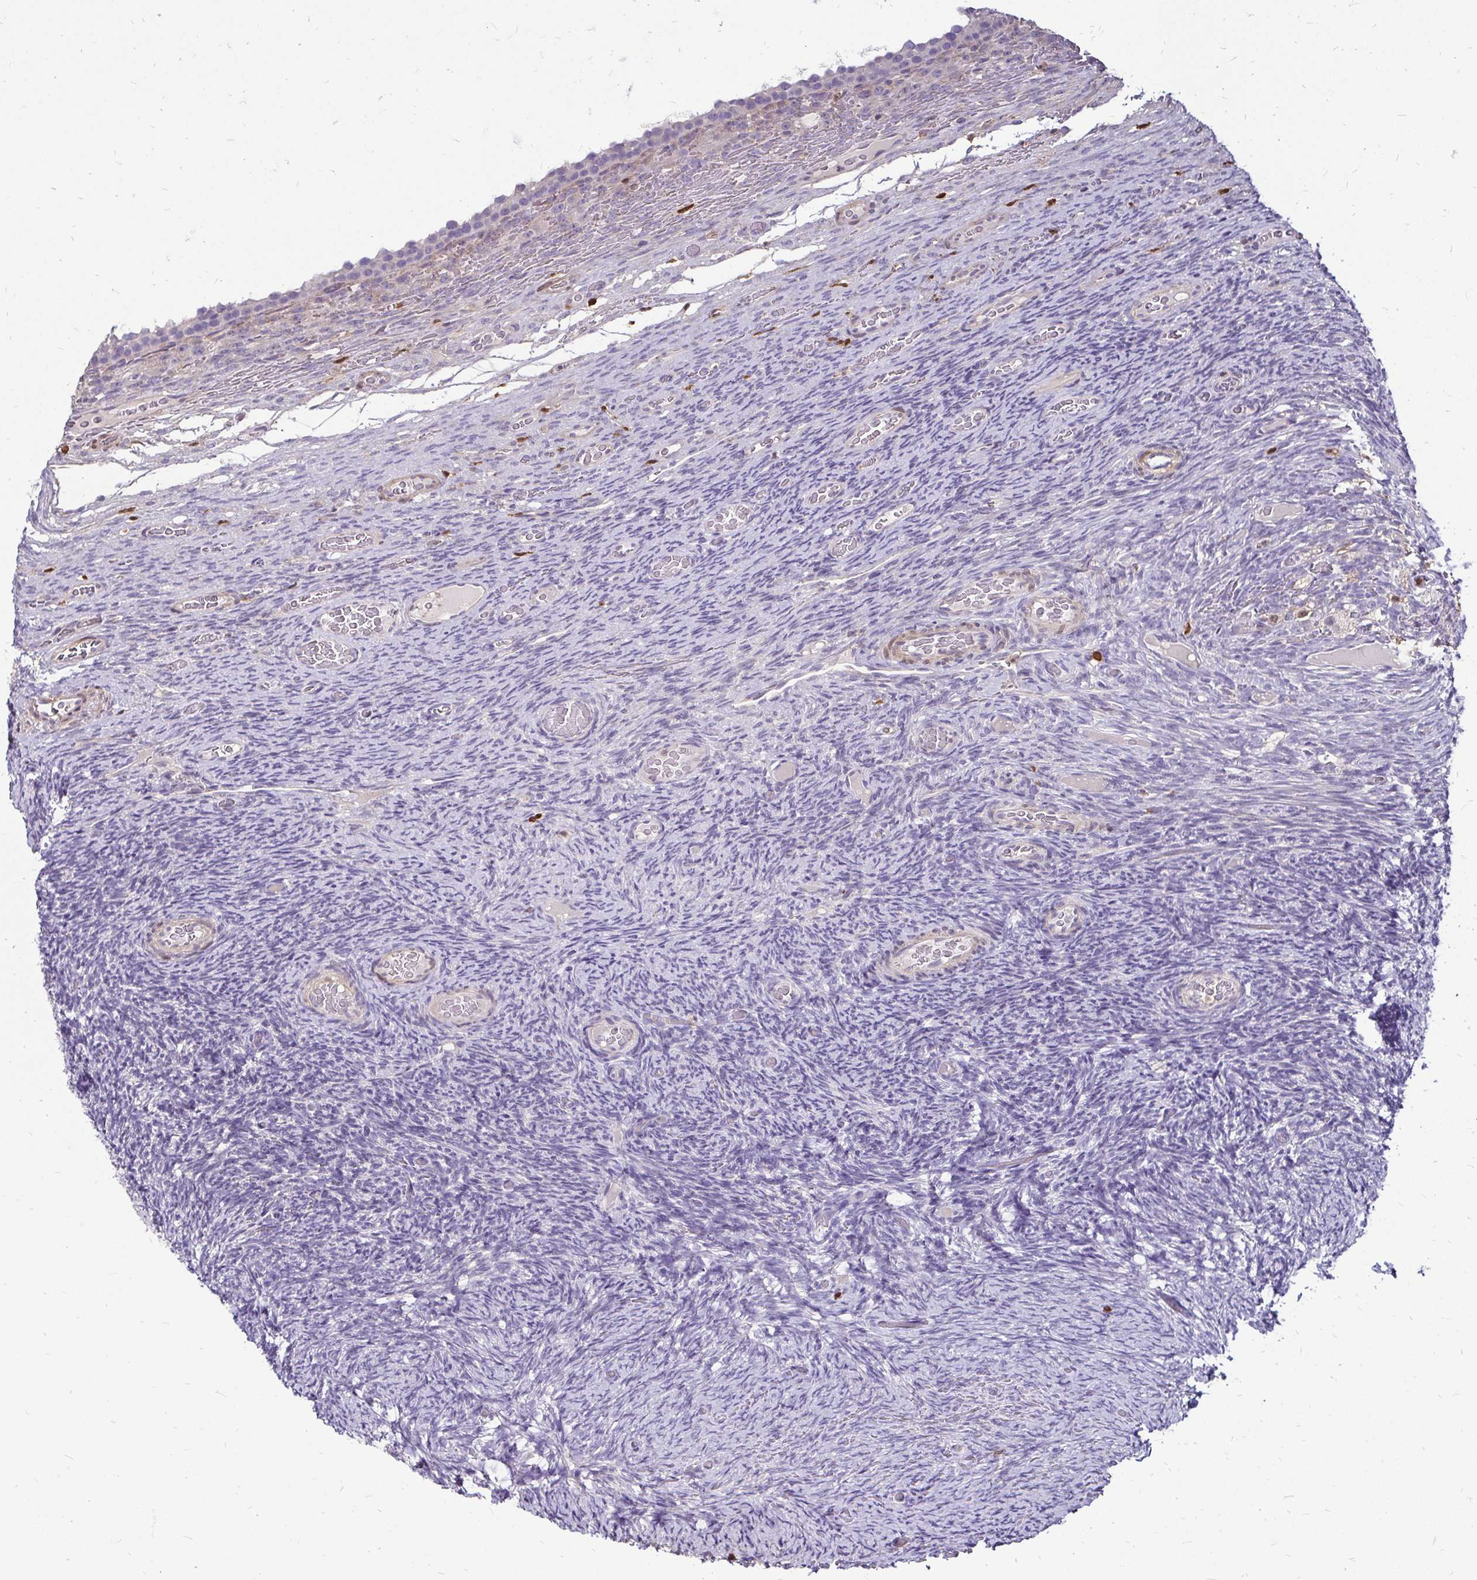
{"staining": {"intensity": "weak", "quantity": "<25%", "location": "cytoplasmic/membranous"}, "tissue": "ovary", "cell_type": "Follicle cells", "image_type": "normal", "snomed": [{"axis": "morphology", "description": "Normal tissue, NOS"}, {"axis": "topography", "description": "Ovary"}], "caption": "Photomicrograph shows no protein staining in follicle cells of benign ovary. (Brightfield microscopy of DAB IHC at high magnification).", "gene": "ZFP1", "patient": {"sex": "female", "age": 34}}